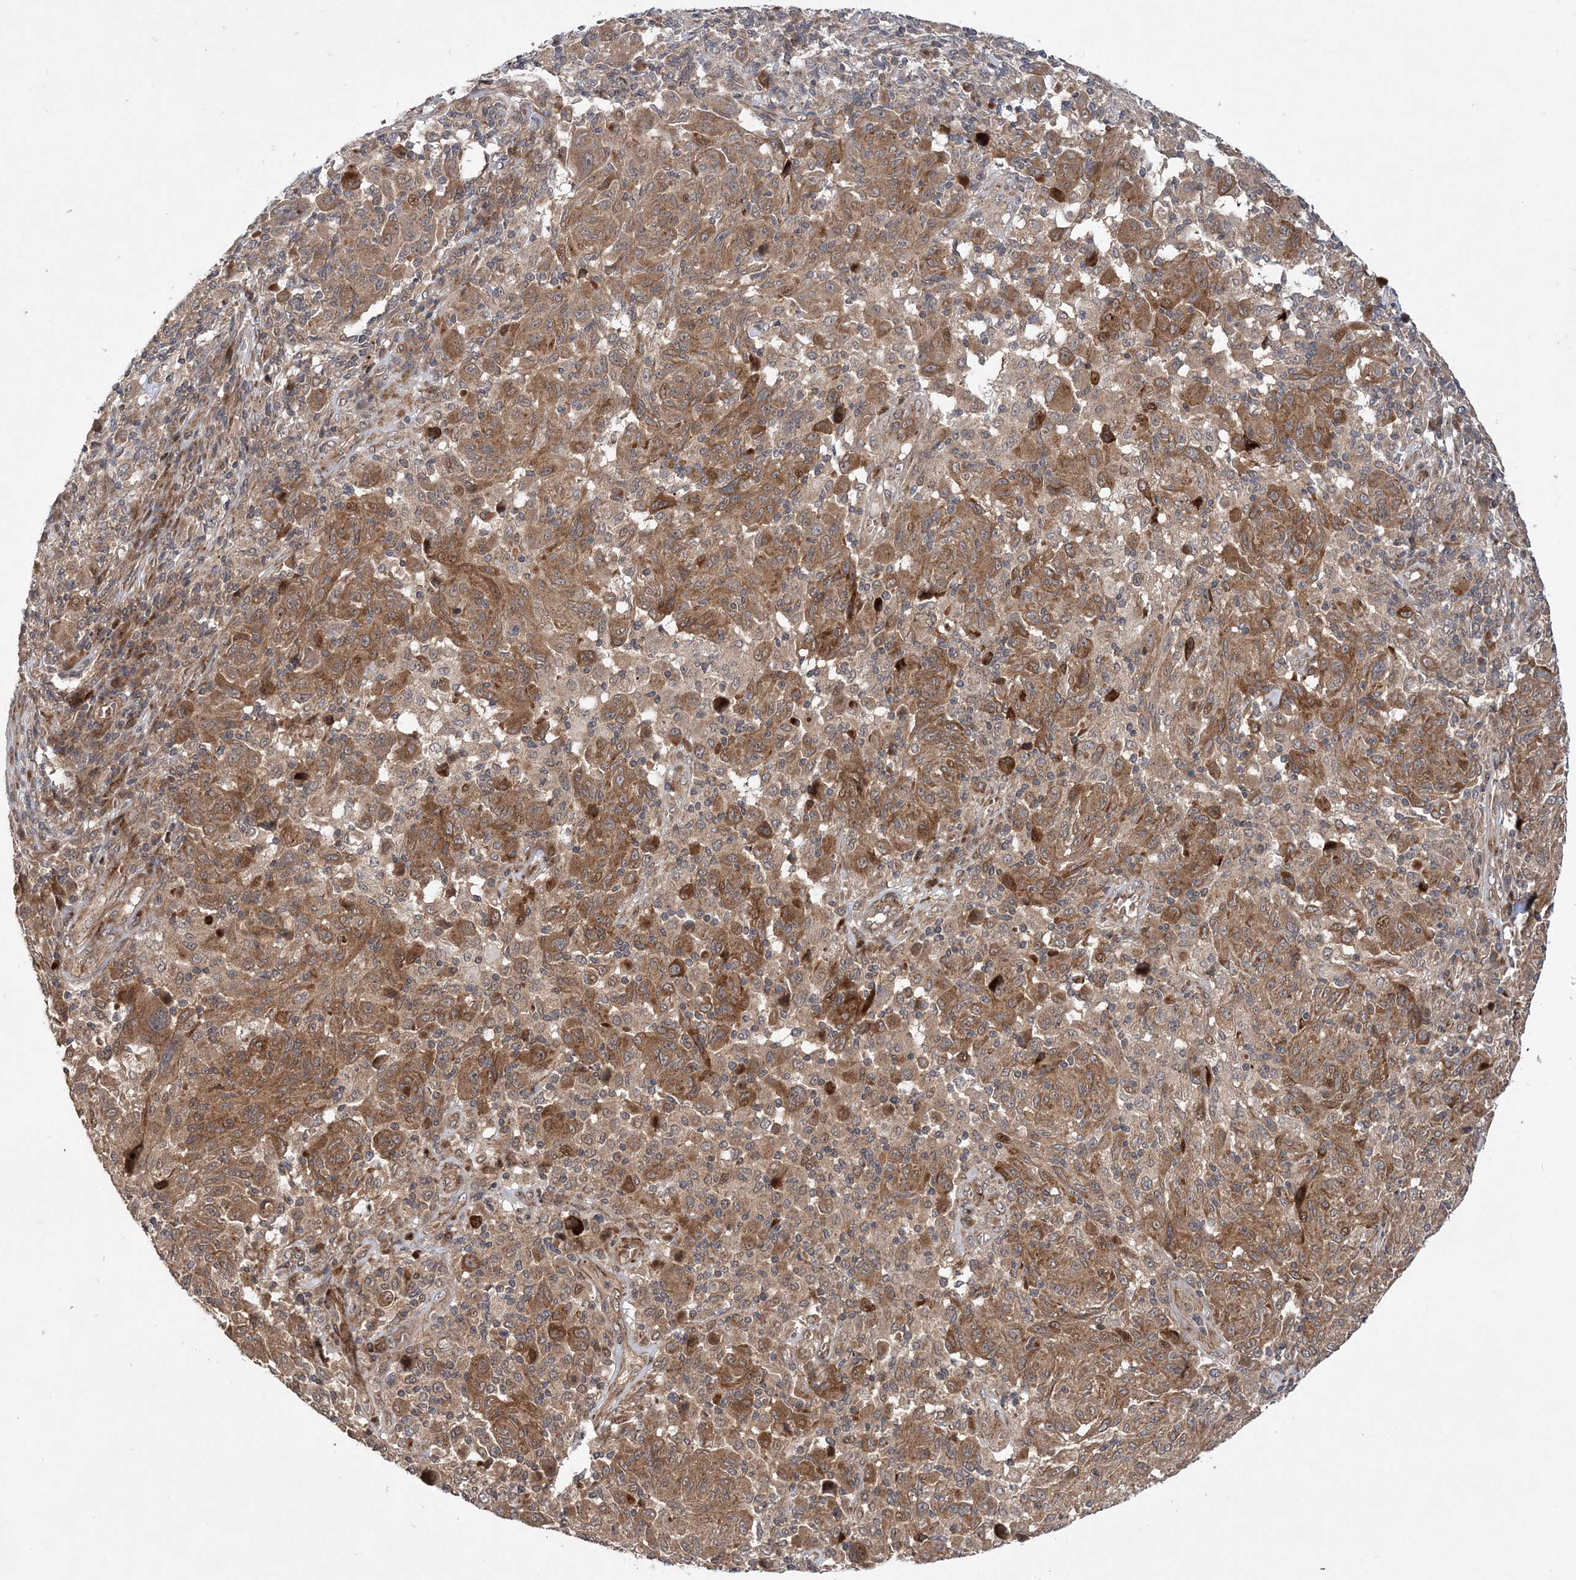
{"staining": {"intensity": "moderate", "quantity": ">75%", "location": "cytoplasmic/membranous"}, "tissue": "melanoma", "cell_type": "Tumor cells", "image_type": "cancer", "snomed": [{"axis": "morphology", "description": "Malignant melanoma, NOS"}, {"axis": "topography", "description": "Skin"}], "caption": "Brown immunohistochemical staining in human melanoma displays moderate cytoplasmic/membranous positivity in approximately >75% of tumor cells. The staining is performed using DAB brown chromogen to label protein expression. The nuclei are counter-stained blue using hematoxylin.", "gene": "UBTD2", "patient": {"sex": "male", "age": 53}}